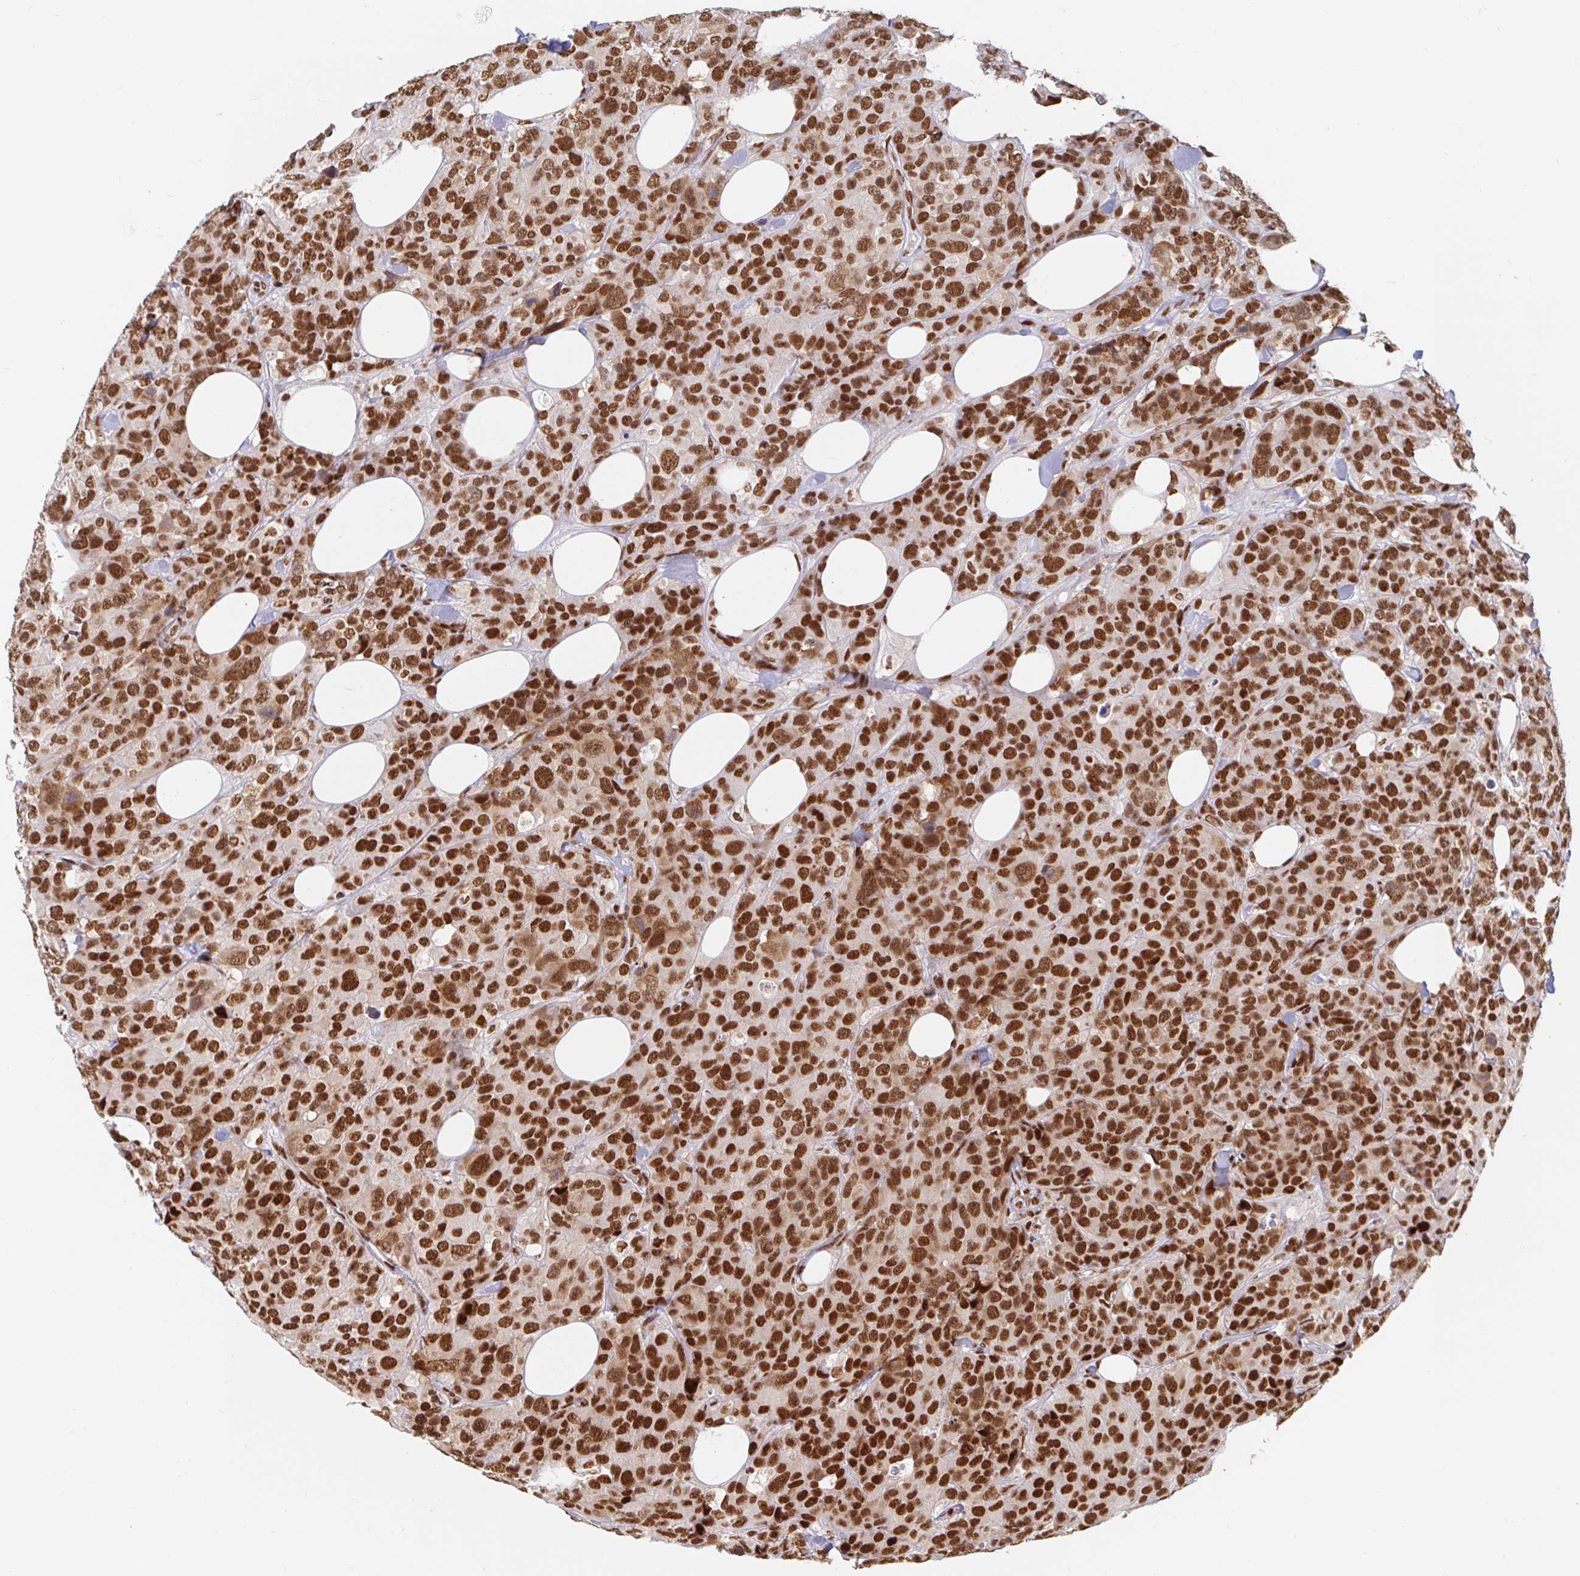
{"staining": {"intensity": "strong", "quantity": ">75%", "location": "nuclear"}, "tissue": "breast cancer", "cell_type": "Tumor cells", "image_type": "cancer", "snomed": [{"axis": "morphology", "description": "Lobular carcinoma"}, {"axis": "topography", "description": "Breast"}], "caption": "Protein staining of breast lobular carcinoma tissue displays strong nuclear positivity in about >75% of tumor cells.", "gene": "RBMX", "patient": {"sex": "female", "age": 59}}